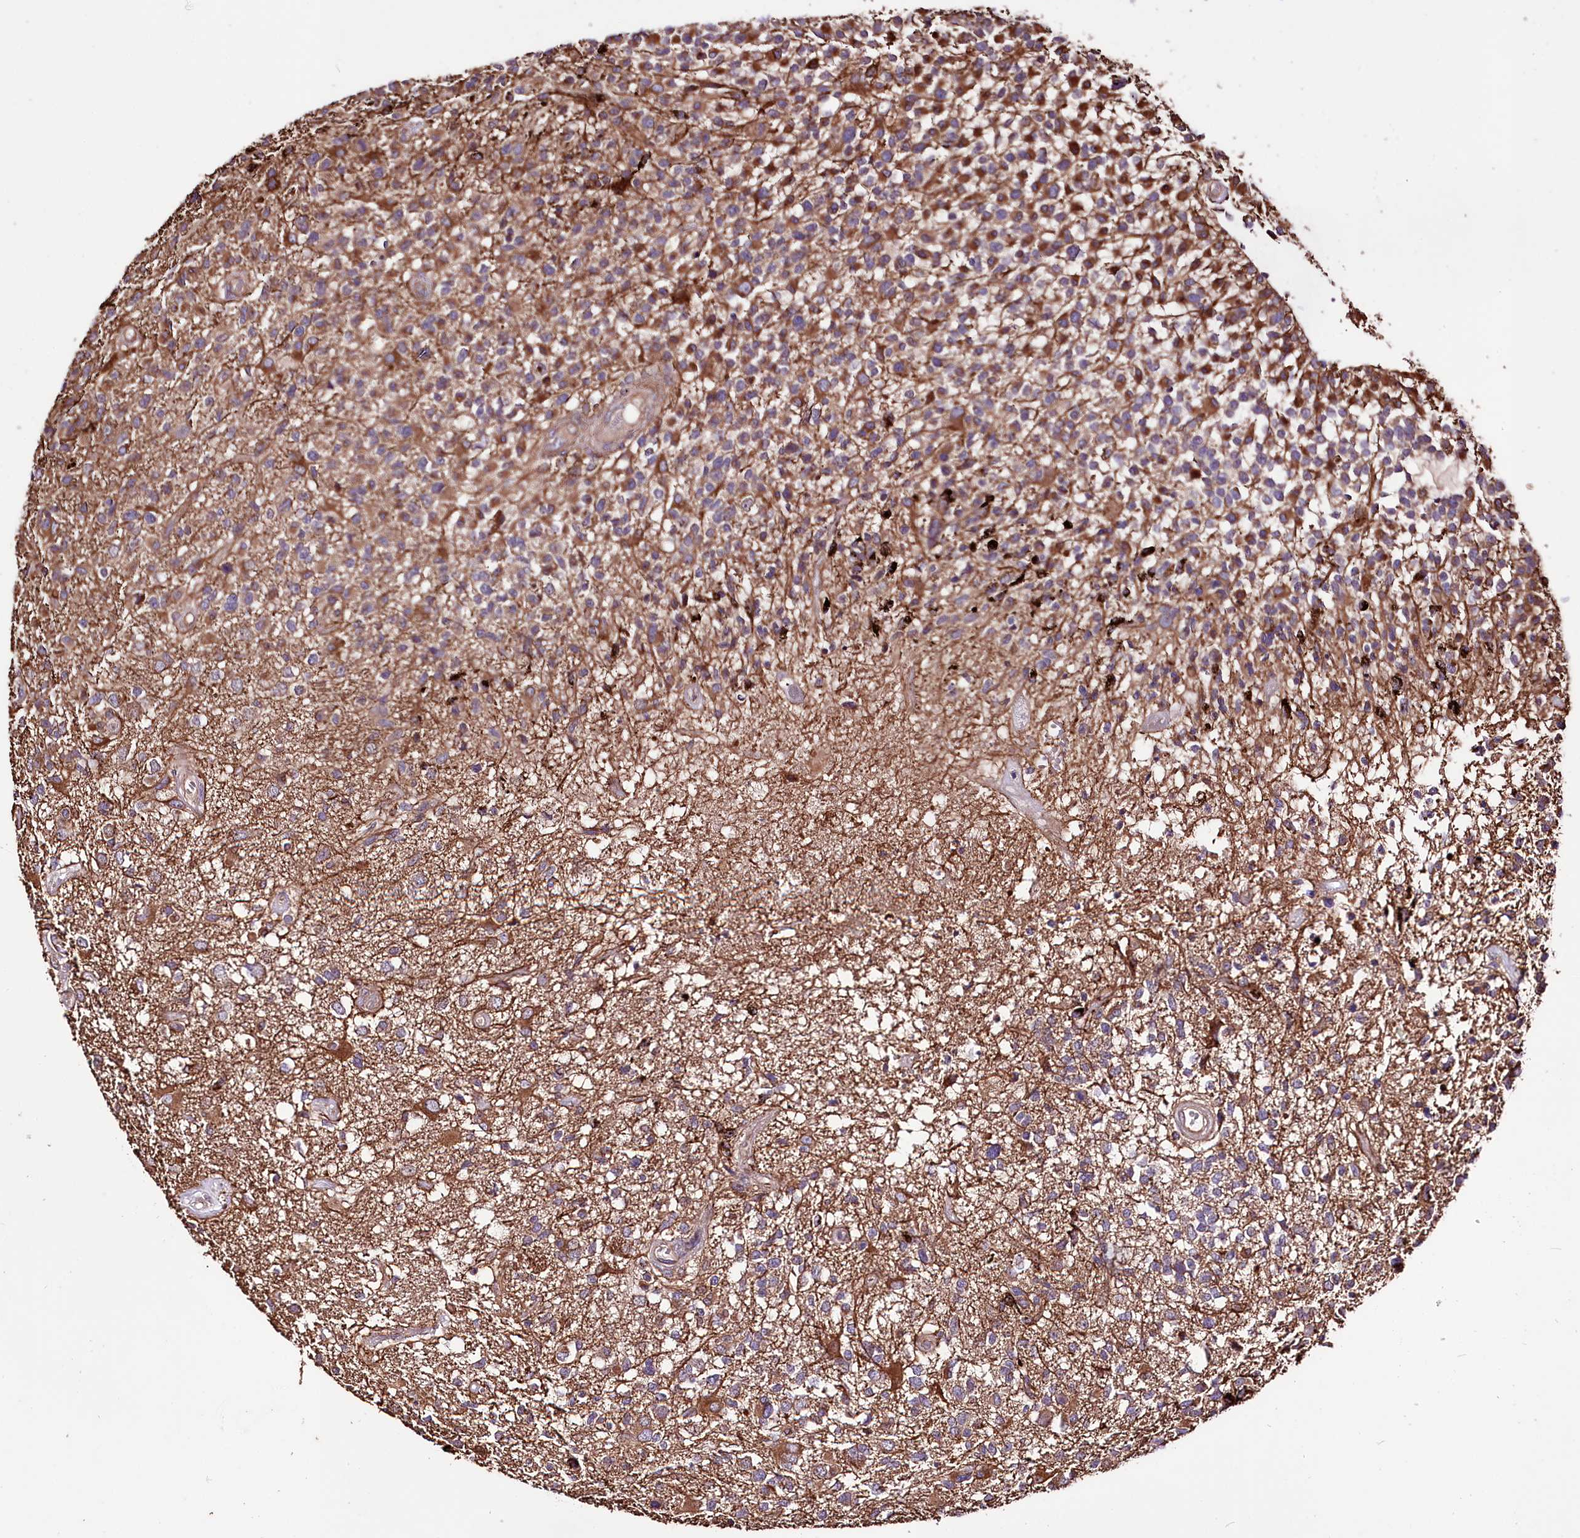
{"staining": {"intensity": "moderate", "quantity": "<25%", "location": "cytoplasmic/membranous"}, "tissue": "glioma", "cell_type": "Tumor cells", "image_type": "cancer", "snomed": [{"axis": "morphology", "description": "Glioma, malignant, High grade"}, {"axis": "morphology", "description": "Glioblastoma, NOS"}, {"axis": "topography", "description": "Brain"}], "caption": "Brown immunohistochemical staining in malignant high-grade glioma displays moderate cytoplasmic/membranous staining in about <25% of tumor cells.", "gene": "WWC1", "patient": {"sex": "male", "age": 60}}